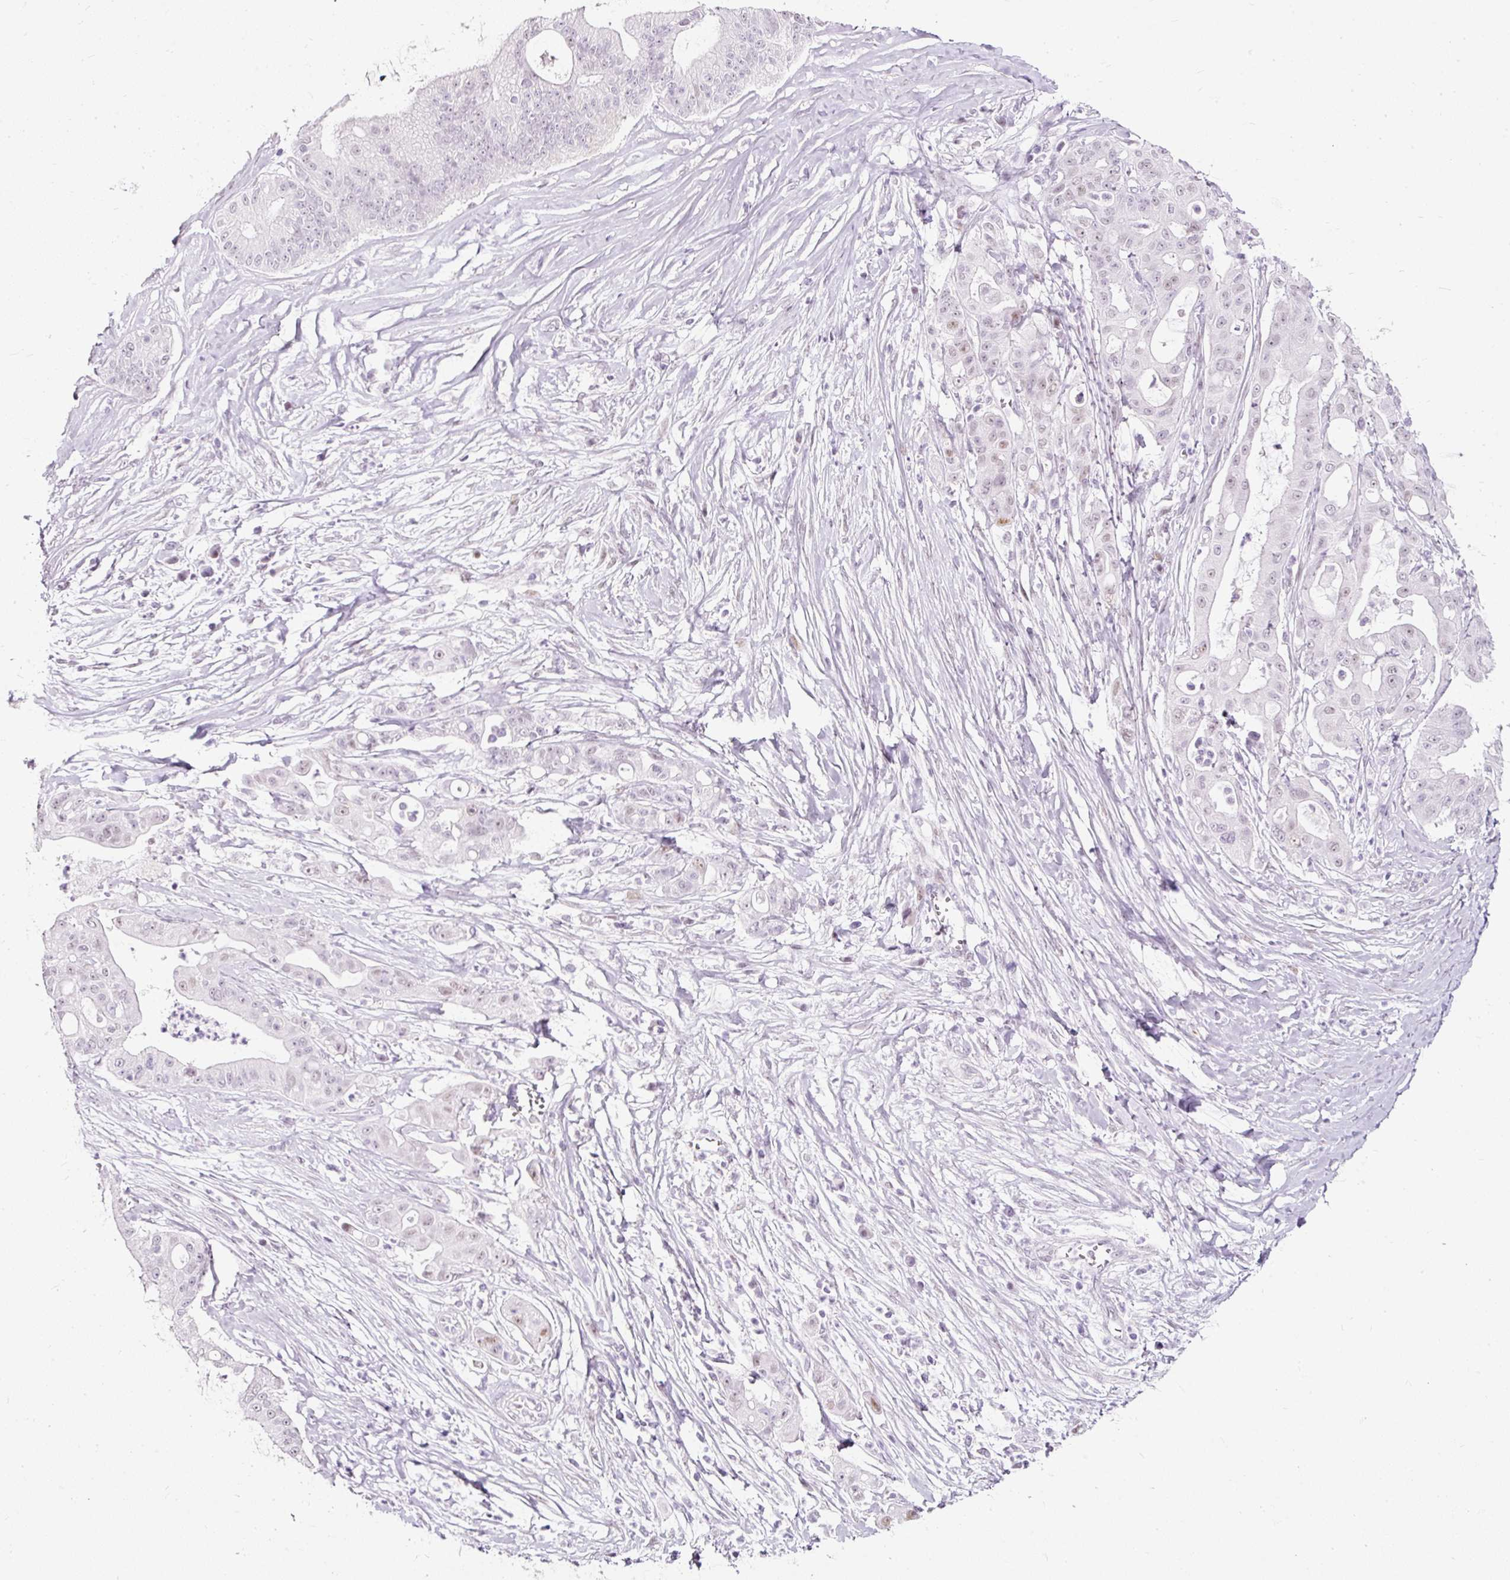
{"staining": {"intensity": "weak", "quantity": "<25%", "location": "nuclear"}, "tissue": "ovarian cancer", "cell_type": "Tumor cells", "image_type": "cancer", "snomed": [{"axis": "morphology", "description": "Cystadenocarcinoma, mucinous, NOS"}, {"axis": "topography", "description": "Ovary"}], "caption": "Mucinous cystadenocarcinoma (ovarian) was stained to show a protein in brown. There is no significant staining in tumor cells.", "gene": "PDE6B", "patient": {"sex": "female", "age": 70}}